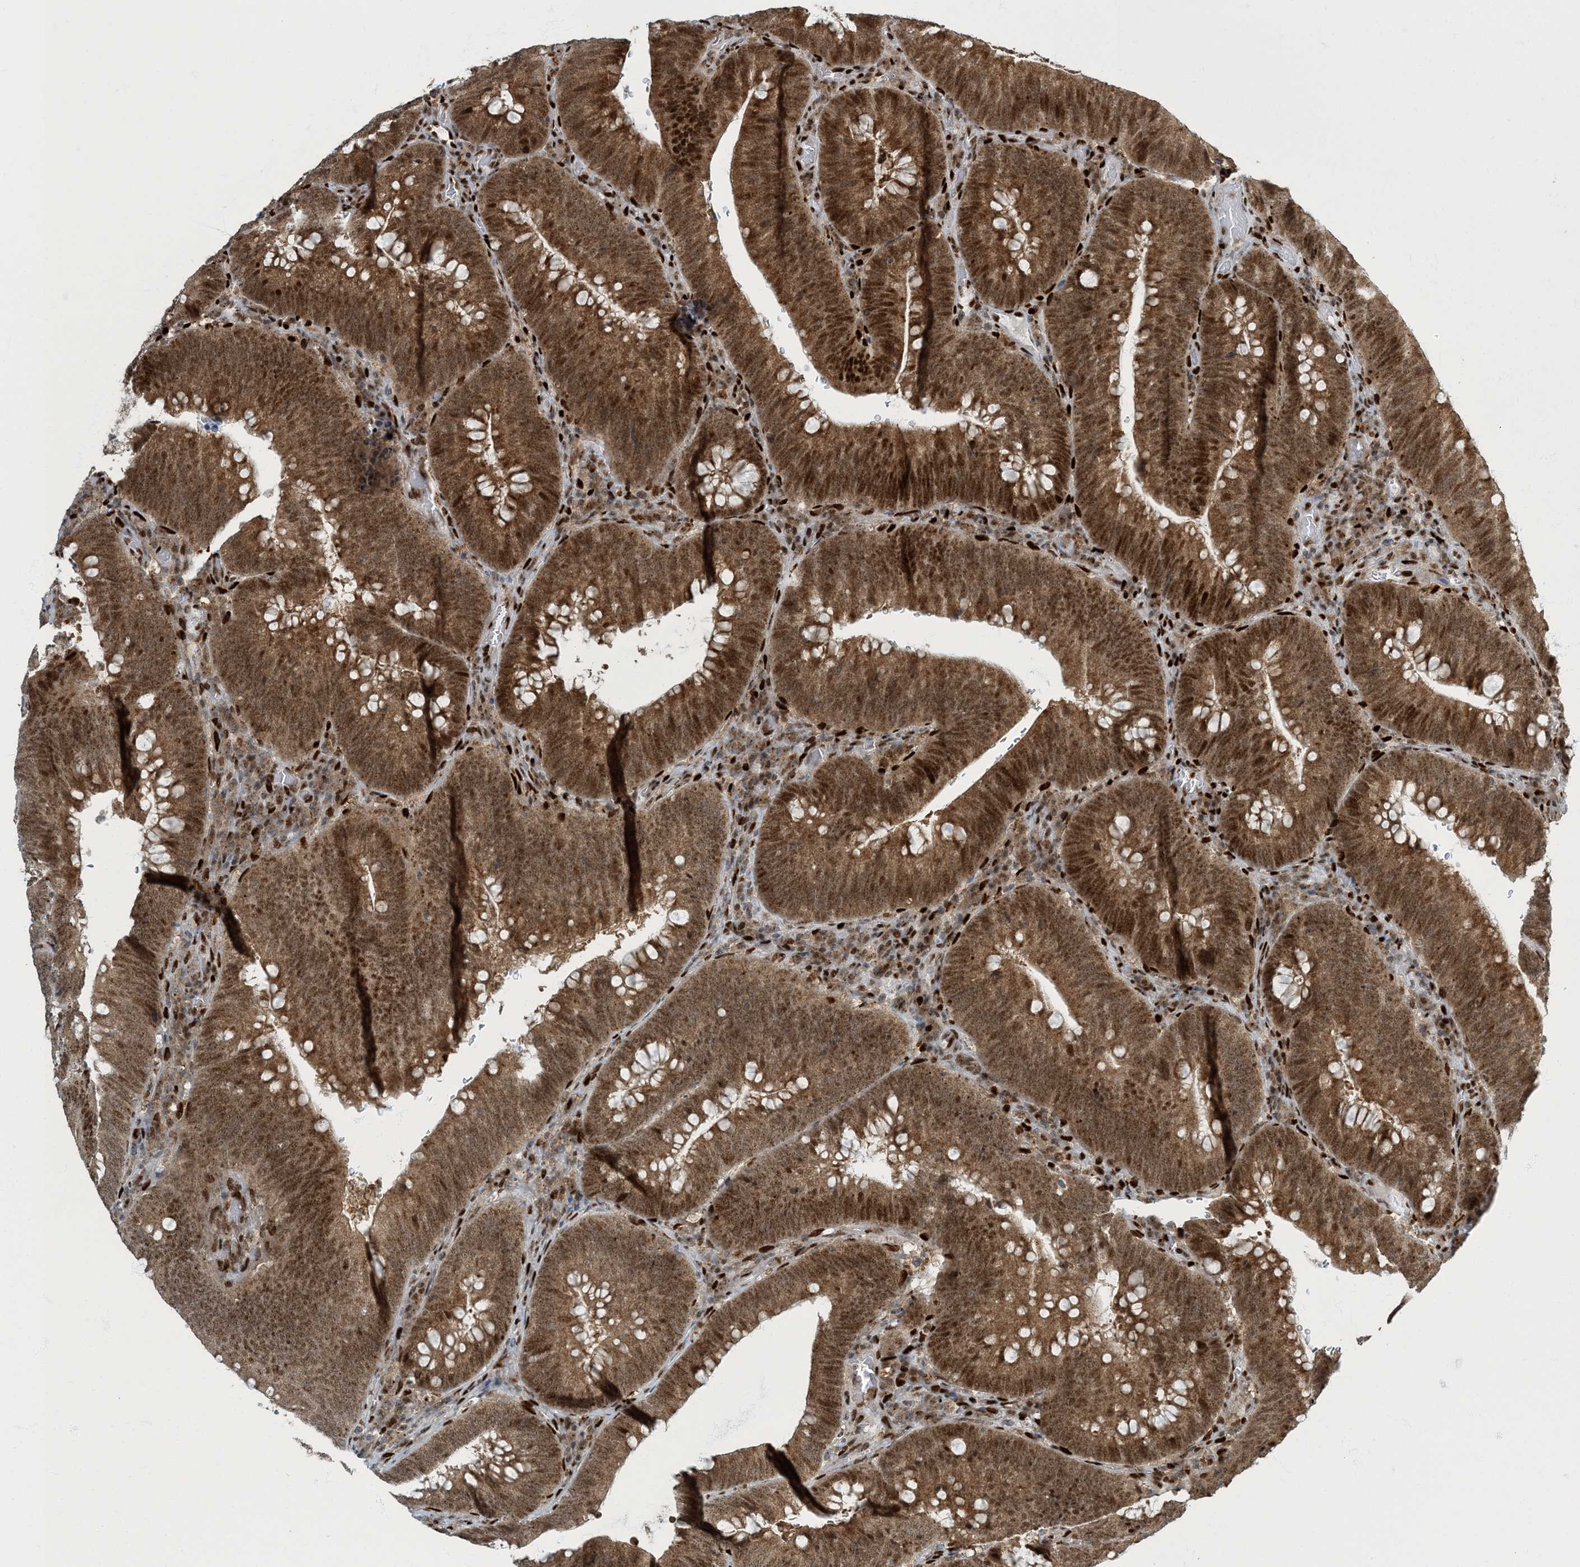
{"staining": {"intensity": "moderate", "quantity": ">75%", "location": "cytoplasmic/membranous,nuclear"}, "tissue": "colorectal cancer", "cell_type": "Tumor cells", "image_type": "cancer", "snomed": [{"axis": "morphology", "description": "Normal tissue, NOS"}, {"axis": "topography", "description": "Colon"}], "caption": "Immunohistochemistry photomicrograph of human colorectal cancer stained for a protein (brown), which reveals medium levels of moderate cytoplasmic/membranous and nuclear positivity in about >75% of tumor cells.", "gene": "MBD1", "patient": {"sex": "female", "age": 82}}